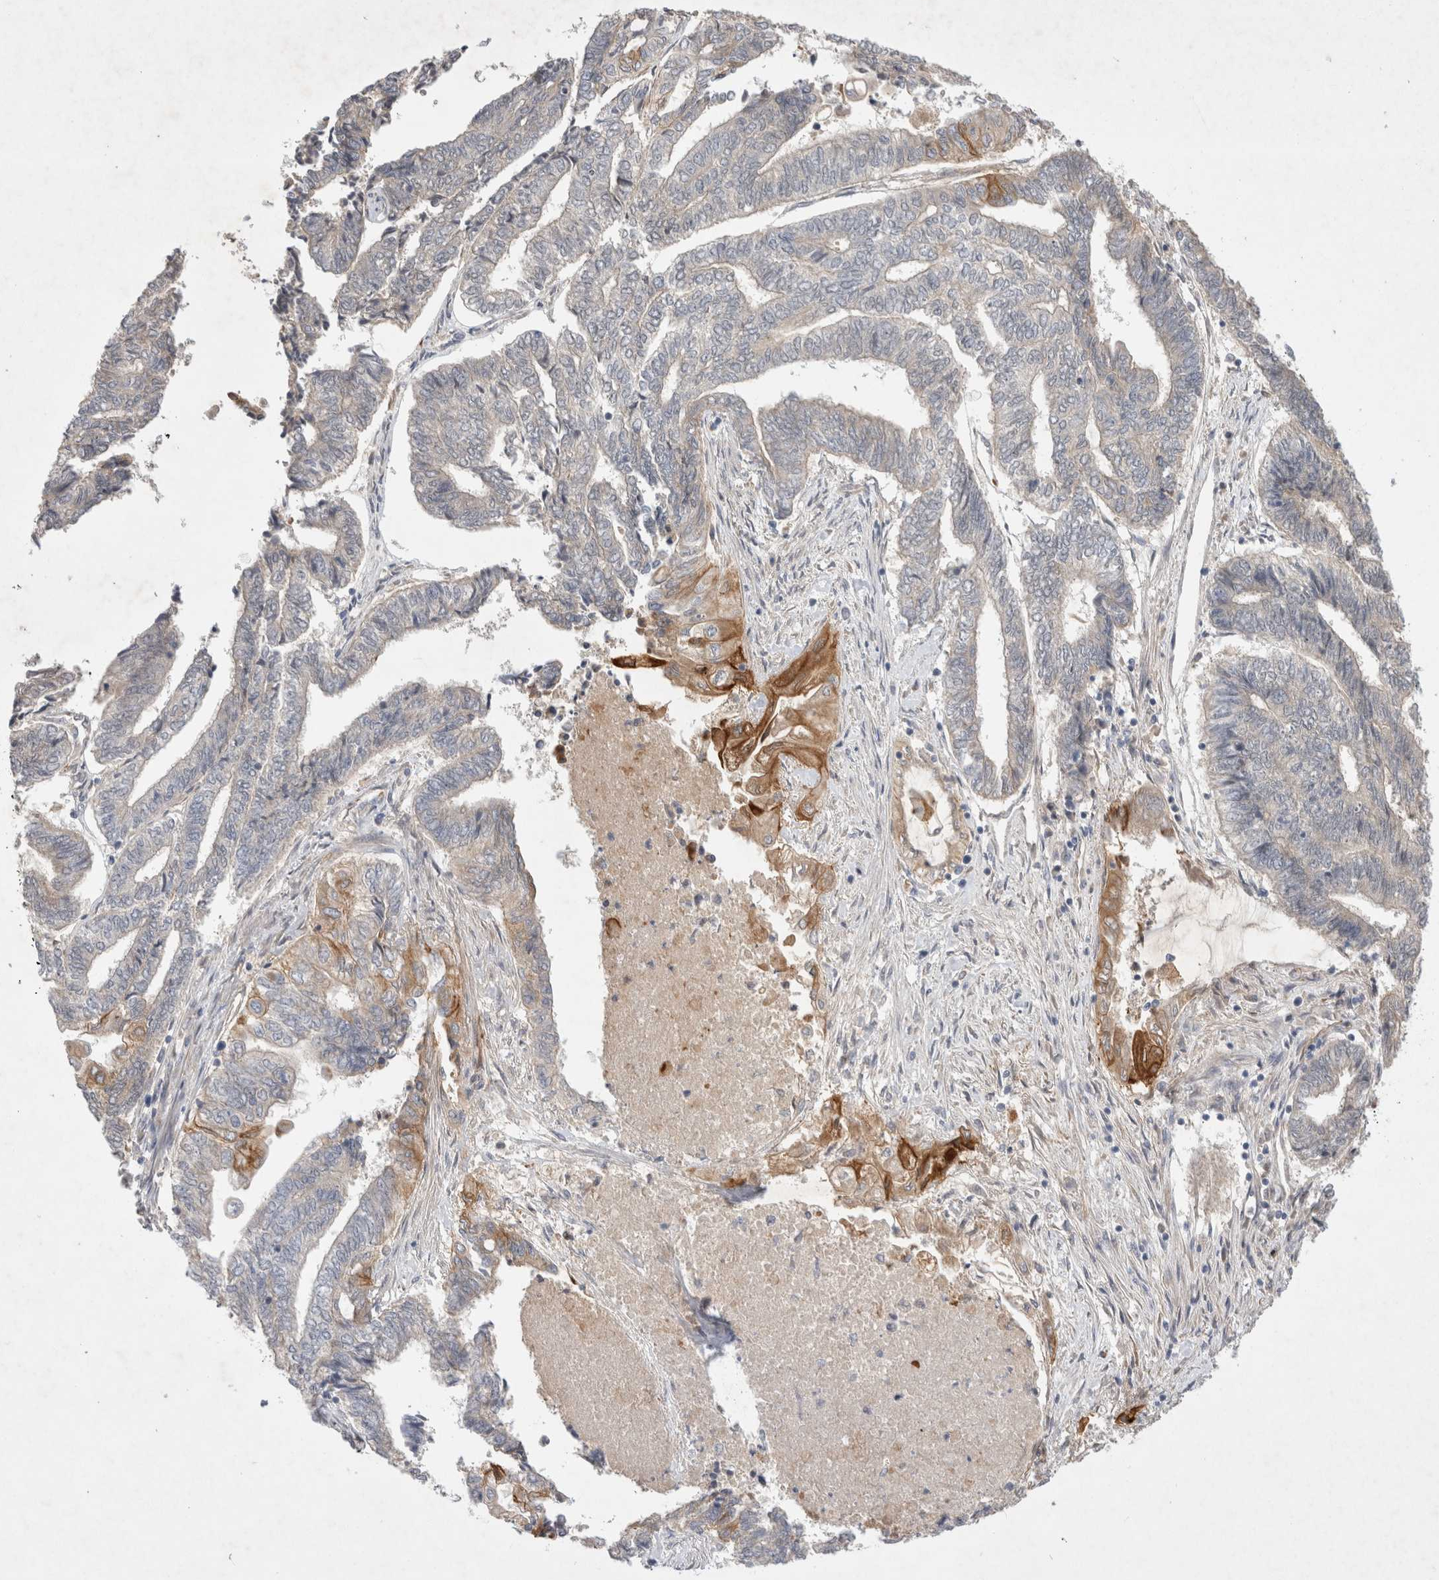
{"staining": {"intensity": "moderate", "quantity": "25%-75%", "location": "cytoplasmic/membranous"}, "tissue": "endometrial cancer", "cell_type": "Tumor cells", "image_type": "cancer", "snomed": [{"axis": "morphology", "description": "Adenocarcinoma, NOS"}, {"axis": "topography", "description": "Uterus"}, {"axis": "topography", "description": "Endometrium"}], "caption": "Immunohistochemical staining of human endometrial cancer (adenocarcinoma) exhibits medium levels of moderate cytoplasmic/membranous protein expression in approximately 25%-75% of tumor cells.", "gene": "NMU", "patient": {"sex": "female", "age": 70}}